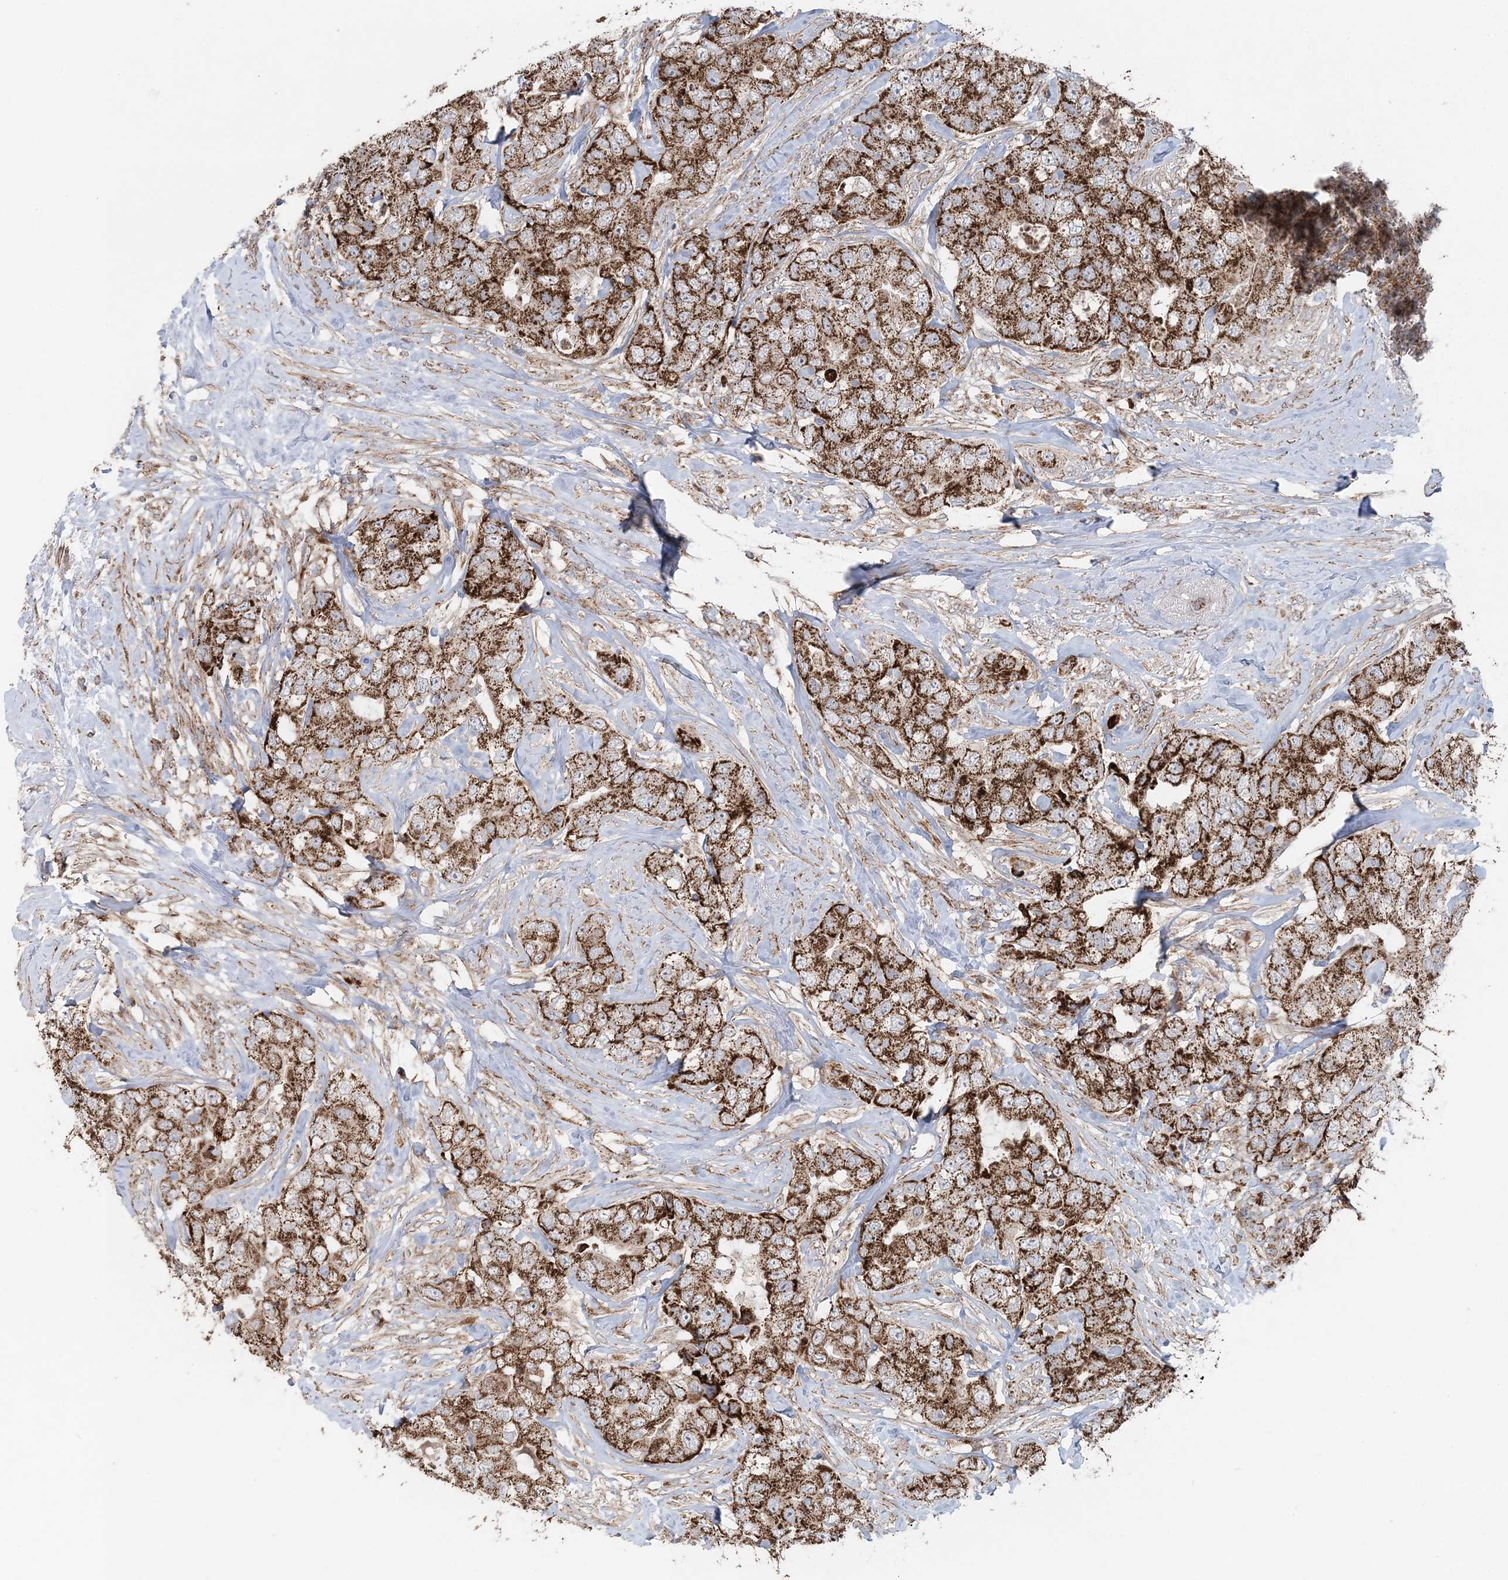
{"staining": {"intensity": "strong", "quantity": ">75%", "location": "cytoplasmic/membranous"}, "tissue": "breast cancer", "cell_type": "Tumor cells", "image_type": "cancer", "snomed": [{"axis": "morphology", "description": "Duct carcinoma"}, {"axis": "topography", "description": "Breast"}], "caption": "Immunohistochemistry micrograph of neoplastic tissue: breast infiltrating ductal carcinoma stained using immunohistochemistry (IHC) exhibits high levels of strong protein expression localized specifically in the cytoplasmic/membranous of tumor cells, appearing as a cytoplasmic/membranous brown color.", "gene": "LRPPRC", "patient": {"sex": "female", "age": 62}}